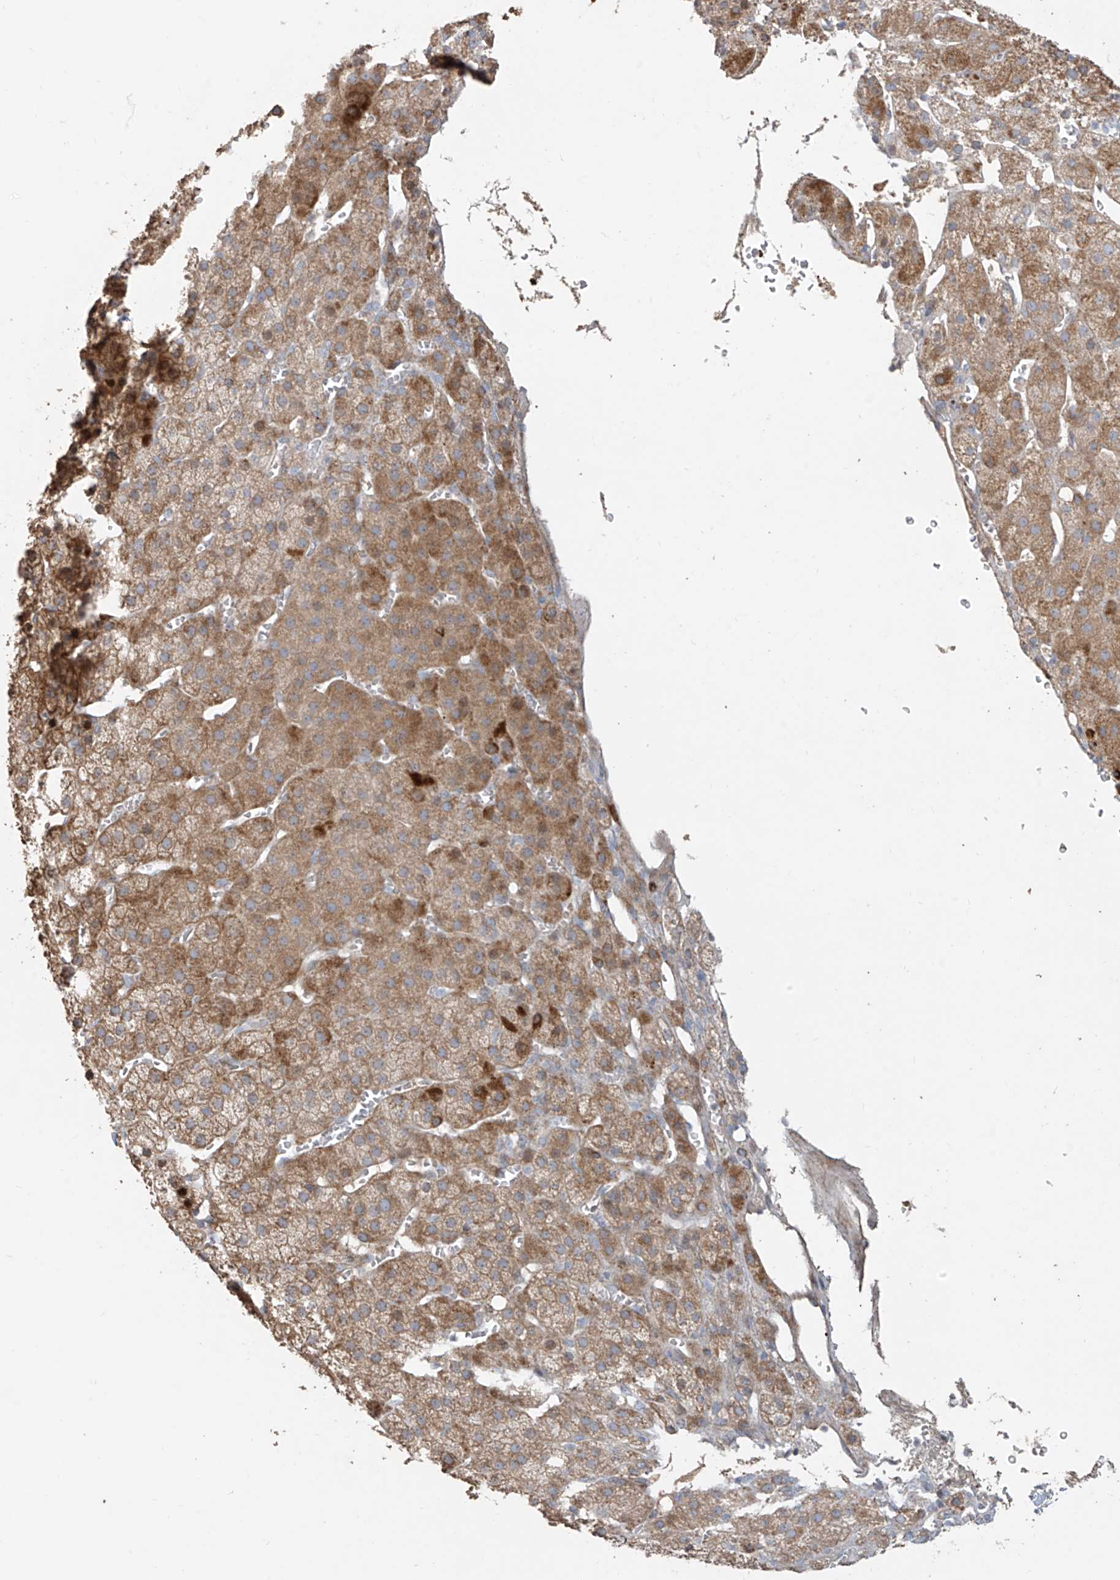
{"staining": {"intensity": "moderate", "quantity": ">75%", "location": "cytoplasmic/membranous"}, "tissue": "adrenal gland", "cell_type": "Glandular cells", "image_type": "normal", "snomed": [{"axis": "morphology", "description": "Normal tissue, NOS"}, {"axis": "topography", "description": "Adrenal gland"}], "caption": "IHC of normal human adrenal gland shows medium levels of moderate cytoplasmic/membranous positivity in about >75% of glandular cells.", "gene": "ABTB1", "patient": {"sex": "female", "age": 57}}